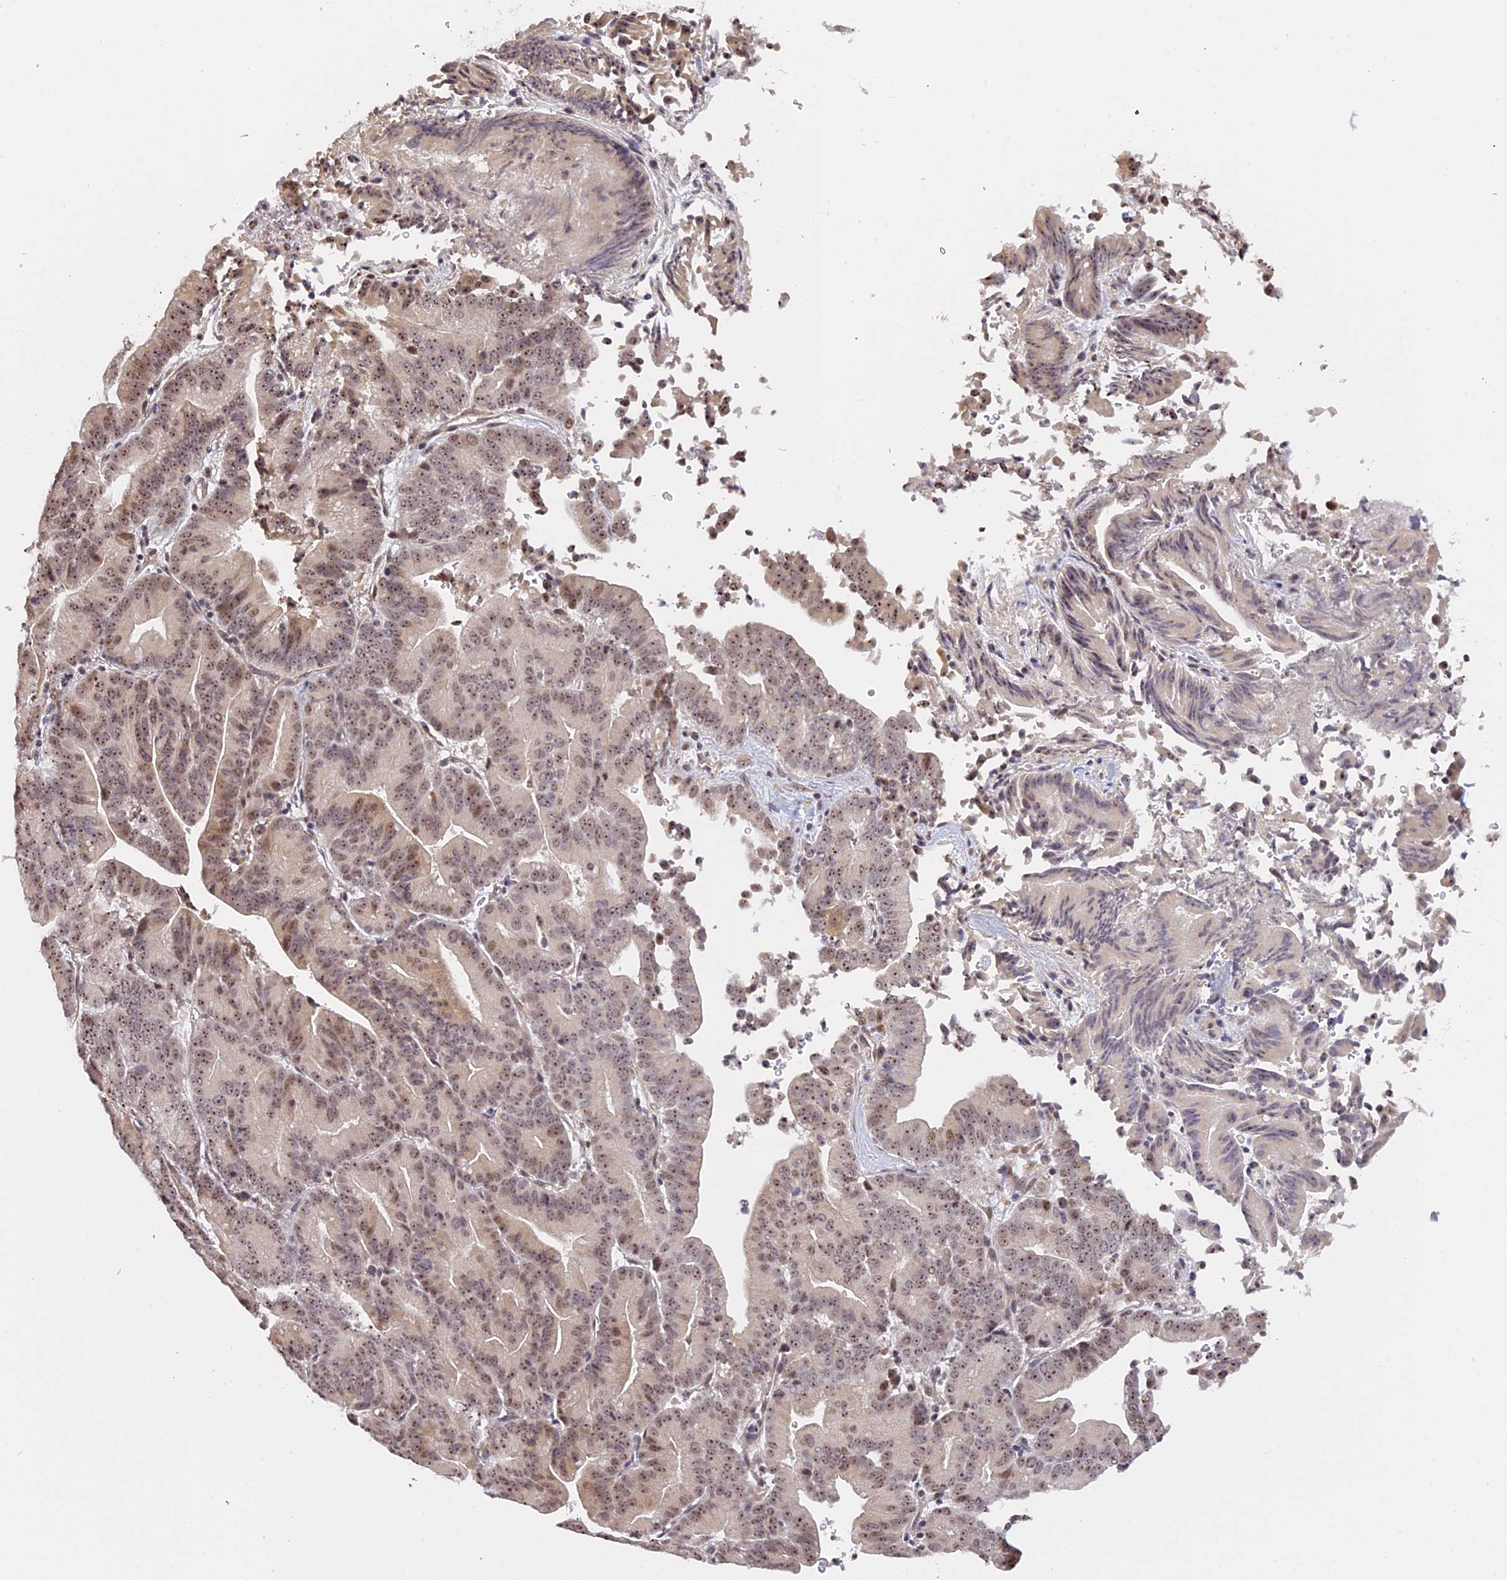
{"staining": {"intensity": "moderate", "quantity": ">75%", "location": "nuclear"}, "tissue": "liver cancer", "cell_type": "Tumor cells", "image_type": "cancer", "snomed": [{"axis": "morphology", "description": "Cholangiocarcinoma"}, {"axis": "topography", "description": "Liver"}], "caption": "Protein staining by immunohistochemistry exhibits moderate nuclear expression in about >75% of tumor cells in liver cancer. (DAB = brown stain, brightfield microscopy at high magnification).", "gene": "MGA", "patient": {"sex": "female", "age": 75}}